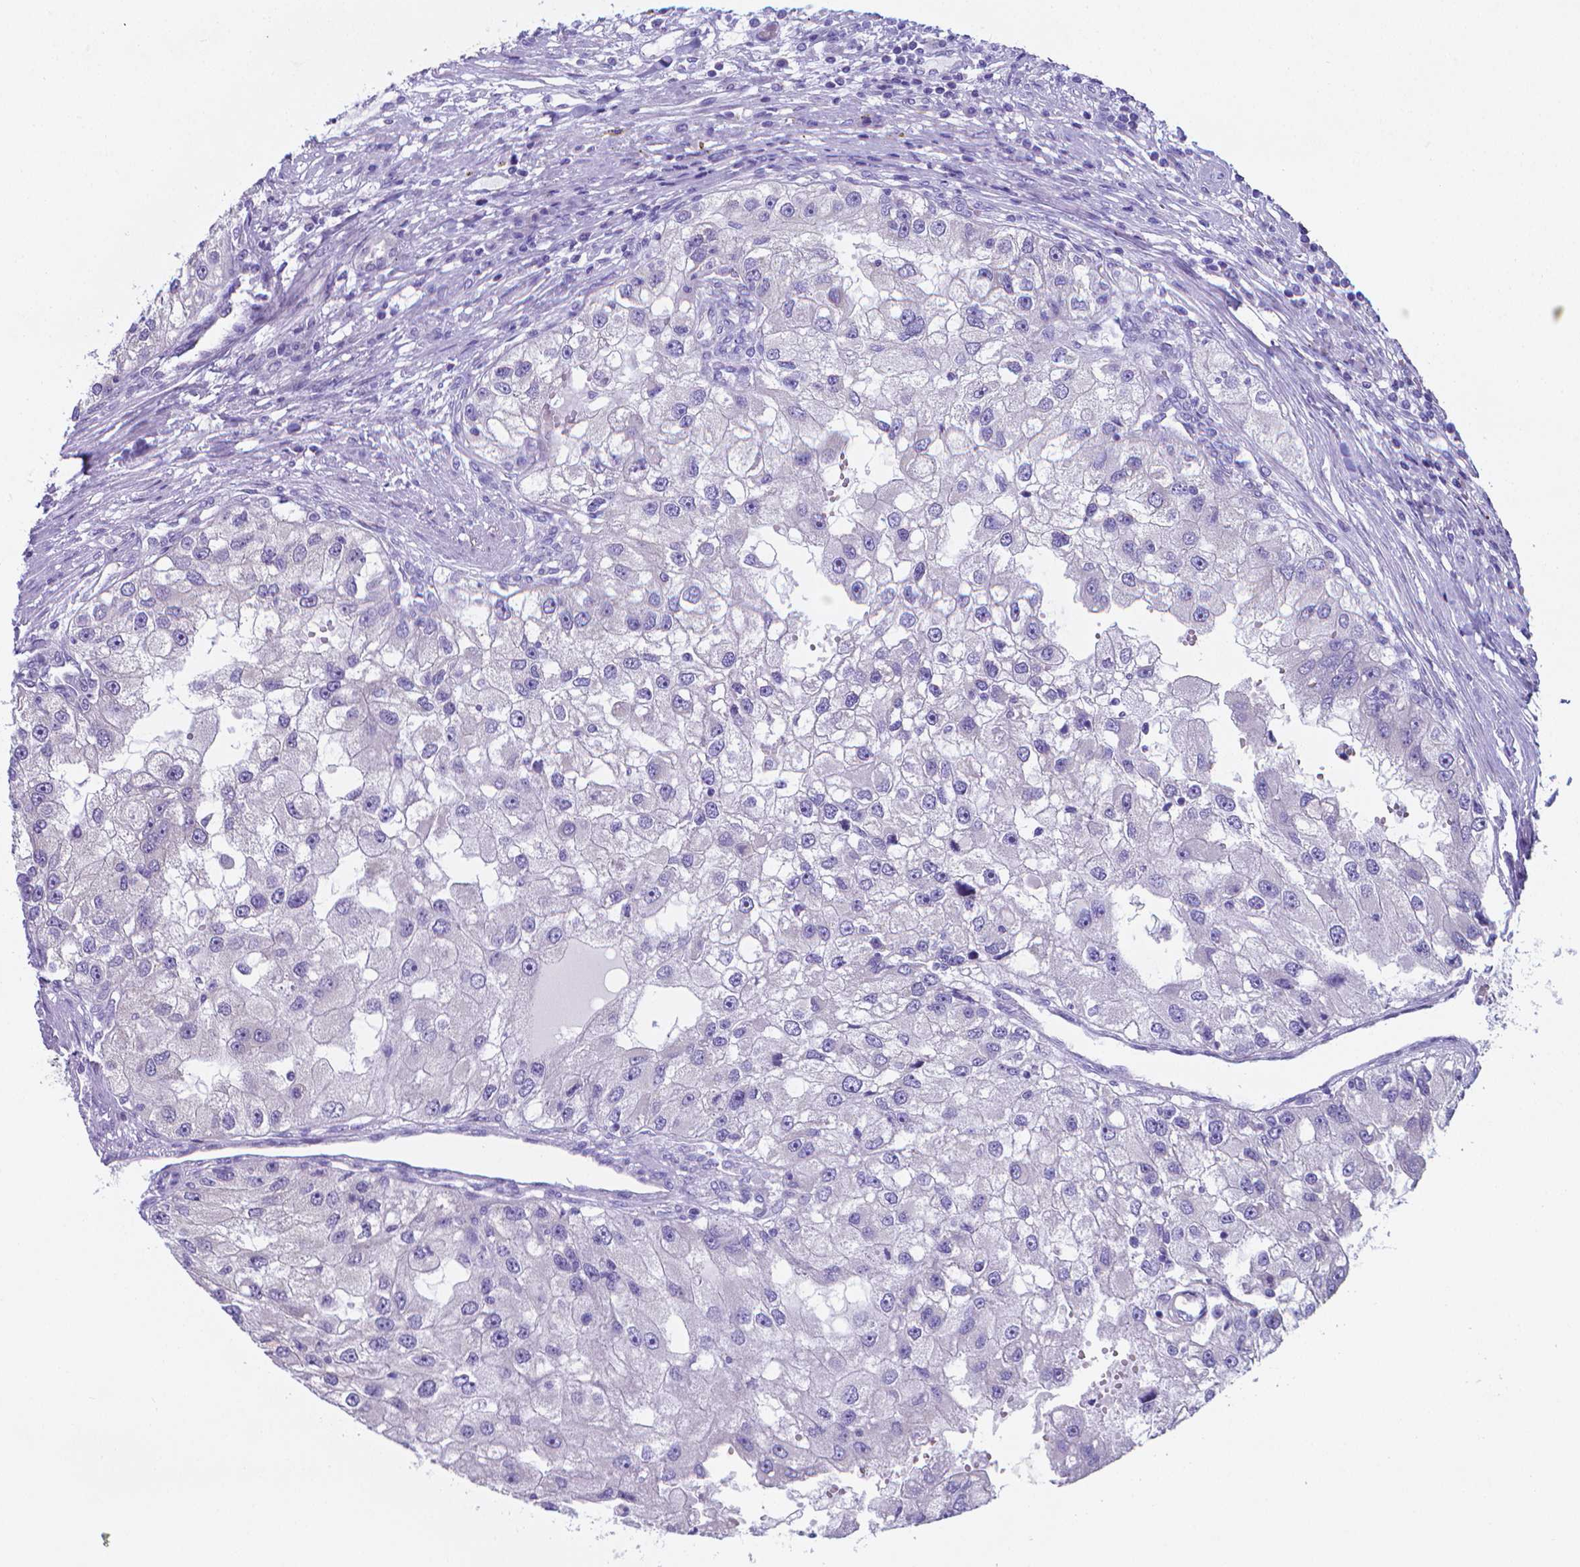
{"staining": {"intensity": "negative", "quantity": "none", "location": "none"}, "tissue": "renal cancer", "cell_type": "Tumor cells", "image_type": "cancer", "snomed": [{"axis": "morphology", "description": "Adenocarcinoma, NOS"}, {"axis": "topography", "description": "Kidney"}], "caption": "An image of human renal cancer is negative for staining in tumor cells.", "gene": "LRRC73", "patient": {"sex": "male", "age": 63}}